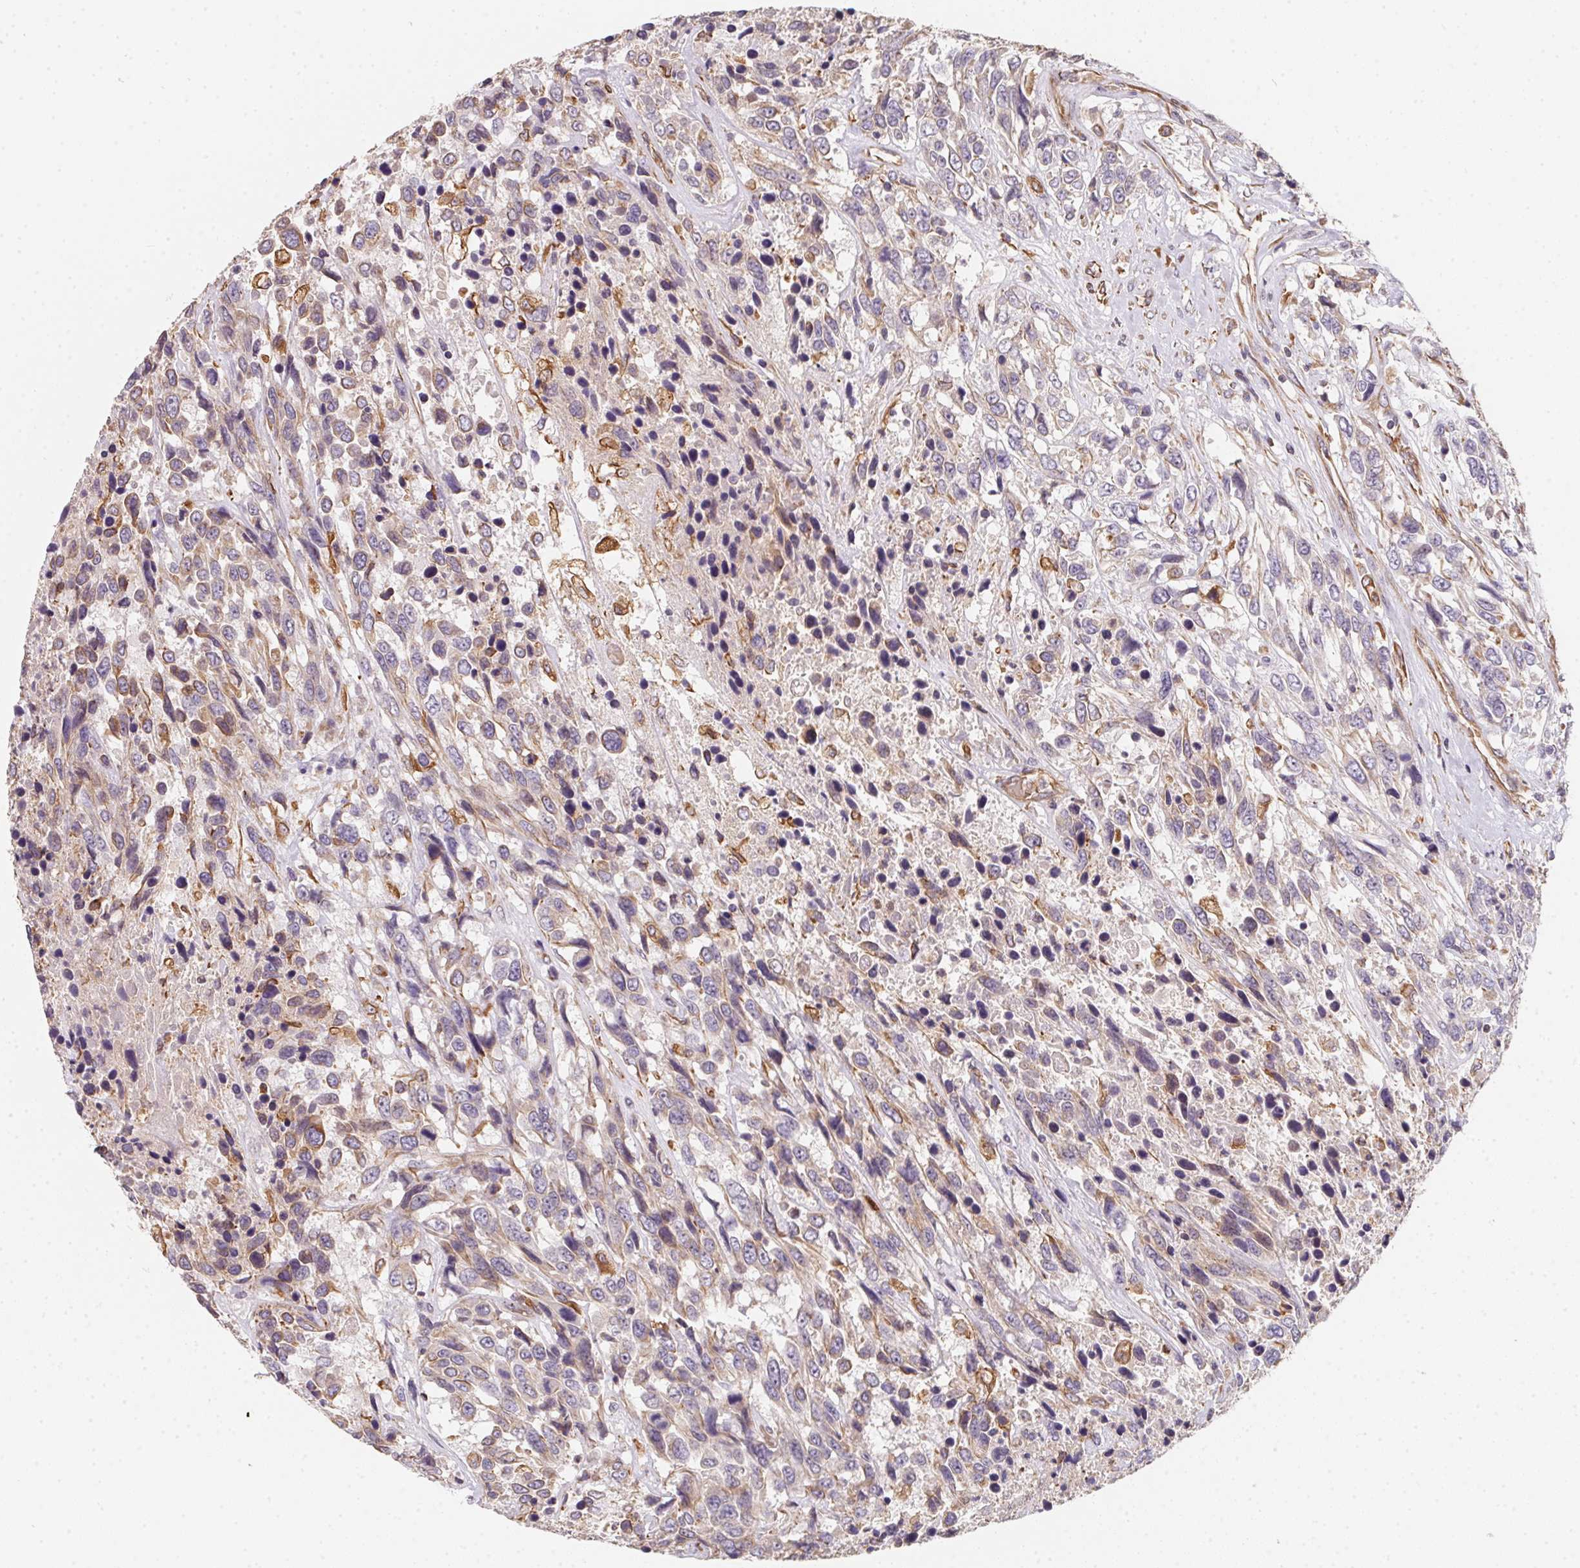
{"staining": {"intensity": "weak", "quantity": "<25%", "location": "cytoplasmic/membranous"}, "tissue": "urothelial cancer", "cell_type": "Tumor cells", "image_type": "cancer", "snomed": [{"axis": "morphology", "description": "Urothelial carcinoma, High grade"}, {"axis": "topography", "description": "Urinary bladder"}], "caption": "There is no significant expression in tumor cells of high-grade urothelial carcinoma. (Brightfield microscopy of DAB (3,3'-diaminobenzidine) IHC at high magnification).", "gene": "TBKBP1", "patient": {"sex": "female", "age": 70}}